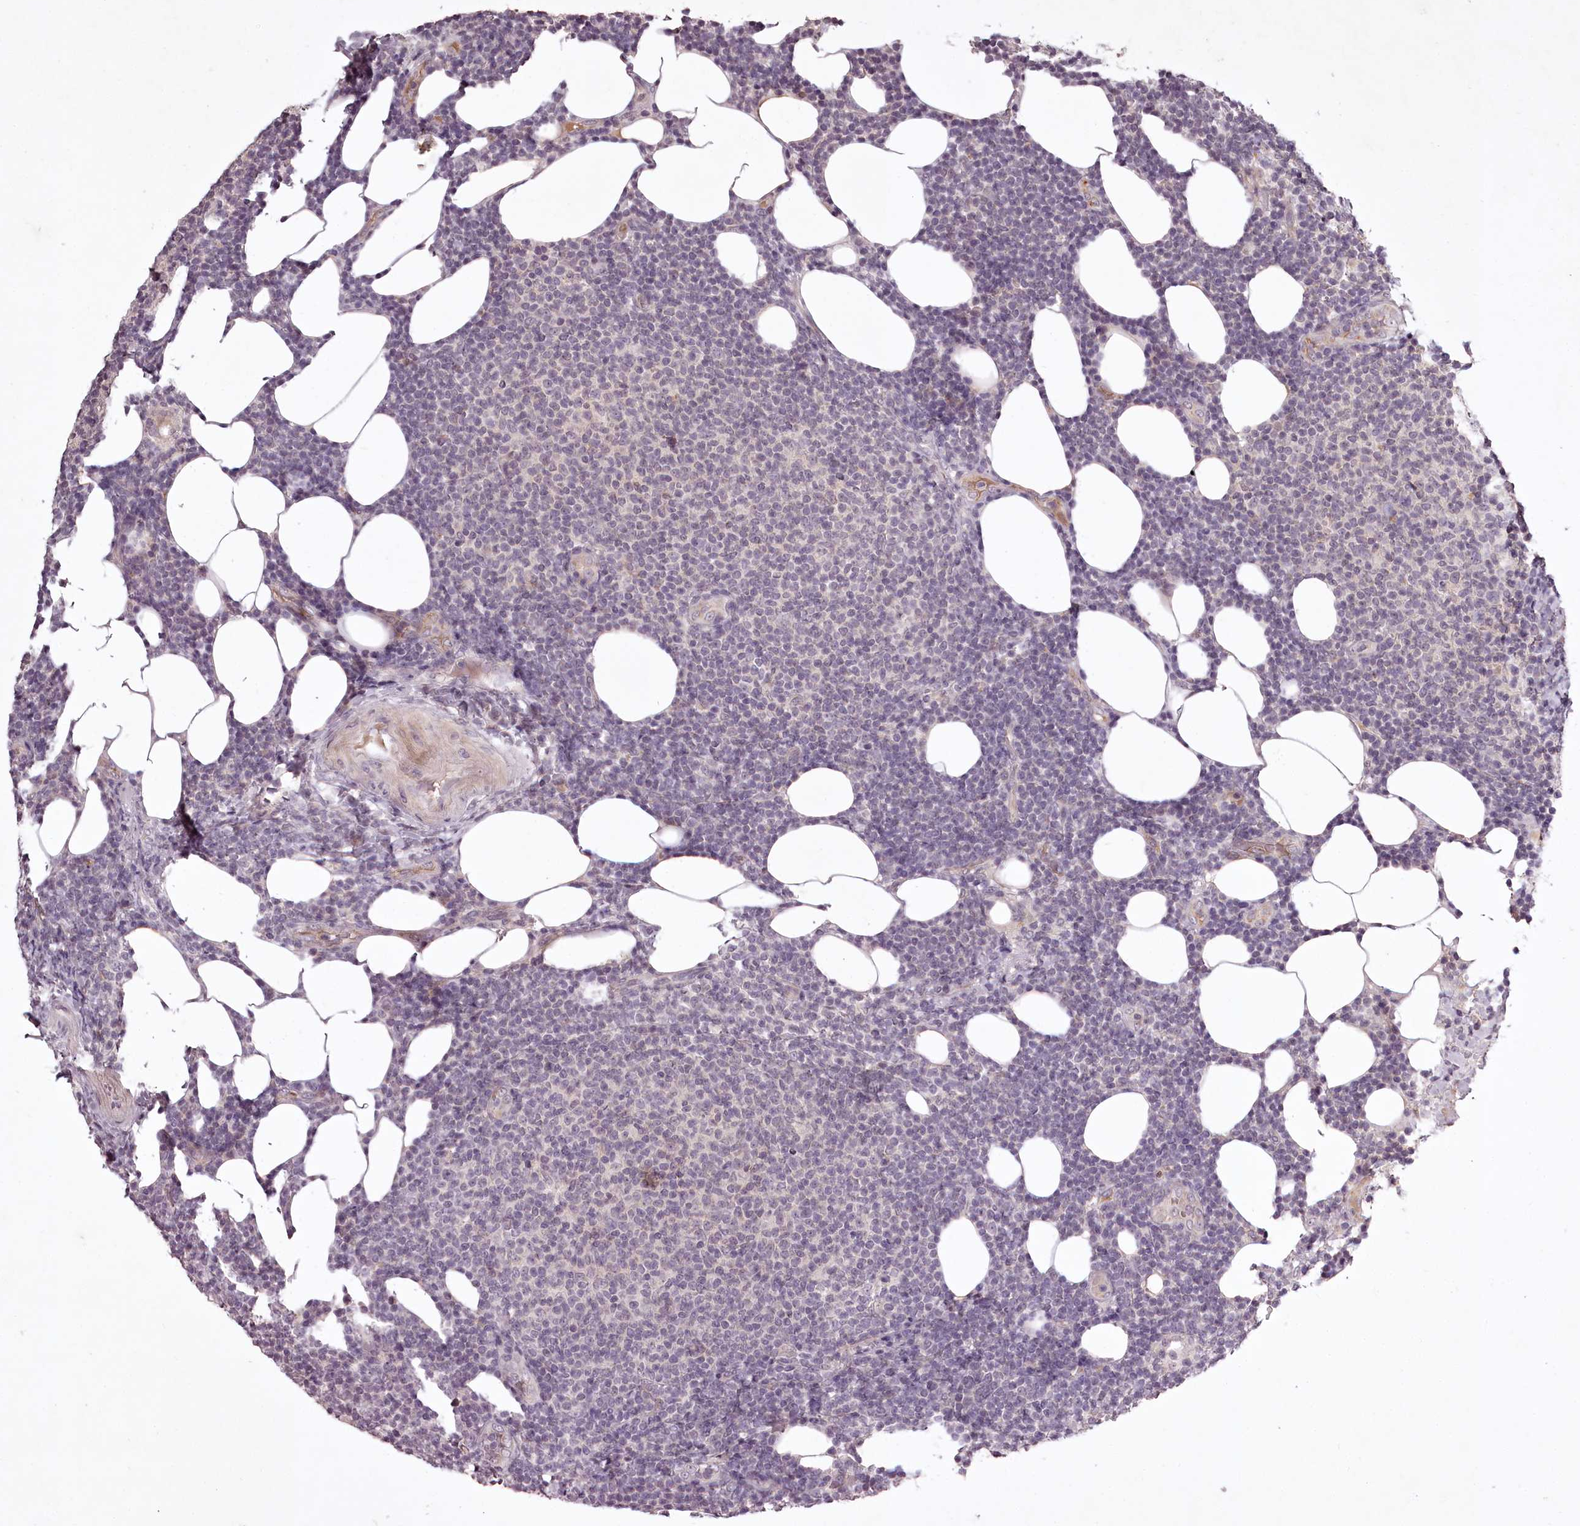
{"staining": {"intensity": "negative", "quantity": "none", "location": "none"}, "tissue": "lymphoma", "cell_type": "Tumor cells", "image_type": "cancer", "snomed": [{"axis": "morphology", "description": "Malignant lymphoma, non-Hodgkin's type, Low grade"}, {"axis": "topography", "description": "Lymph node"}], "caption": "An immunohistochemistry (IHC) photomicrograph of lymphoma is shown. There is no staining in tumor cells of lymphoma. (DAB IHC with hematoxylin counter stain).", "gene": "RBMXL2", "patient": {"sex": "male", "age": 66}}